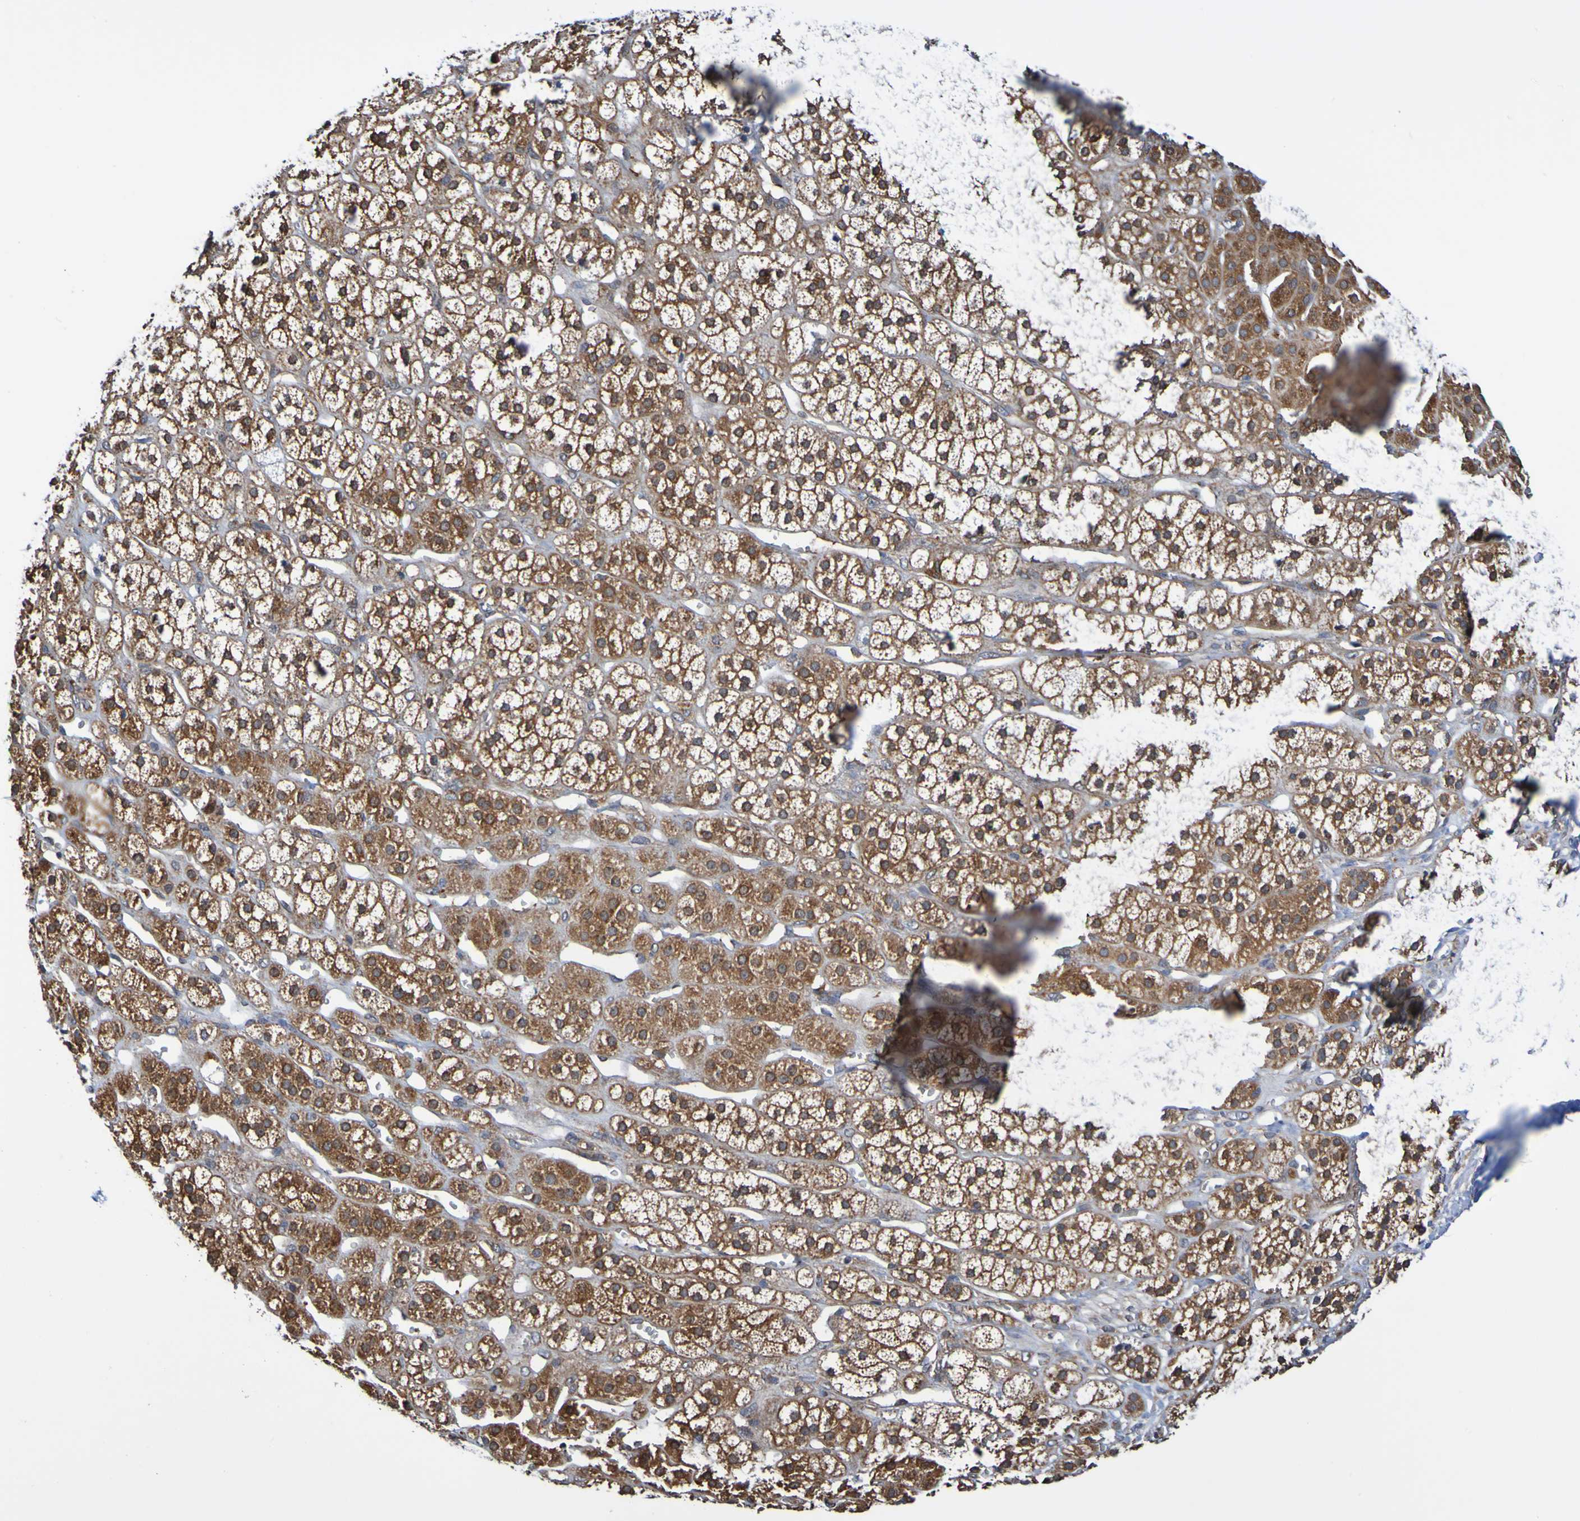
{"staining": {"intensity": "strong", "quantity": ">75%", "location": "cytoplasmic/membranous"}, "tissue": "adrenal gland", "cell_type": "Glandular cells", "image_type": "normal", "snomed": [{"axis": "morphology", "description": "Normal tissue, NOS"}, {"axis": "topography", "description": "Adrenal gland"}], "caption": "Immunohistochemistry image of normal adrenal gland: human adrenal gland stained using IHC displays high levels of strong protein expression localized specifically in the cytoplasmic/membranous of glandular cells, appearing as a cytoplasmic/membranous brown color.", "gene": "AXIN1", "patient": {"sex": "male", "age": 56}}